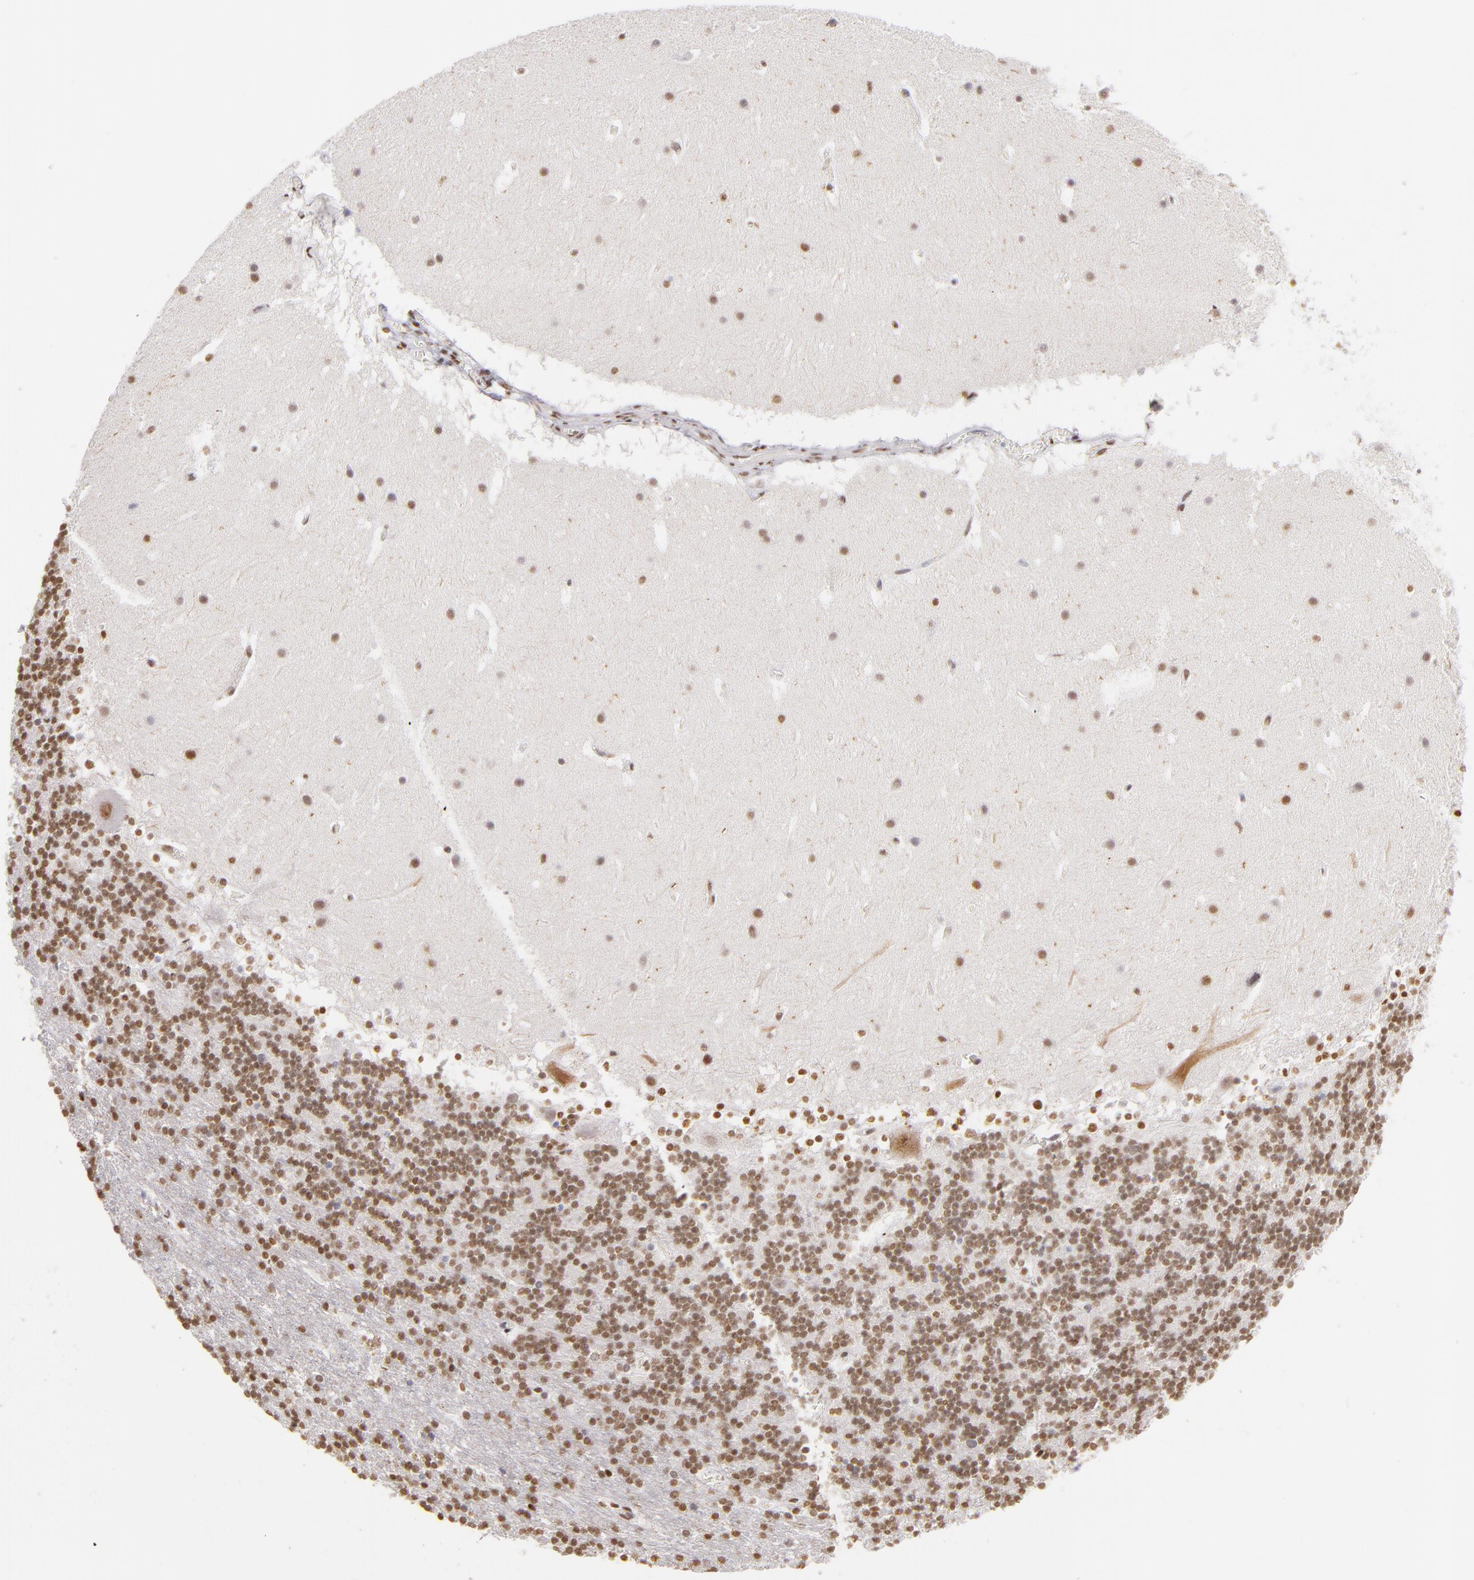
{"staining": {"intensity": "moderate", "quantity": ">75%", "location": "nuclear"}, "tissue": "cerebellum", "cell_type": "Cells in granular layer", "image_type": "normal", "snomed": [{"axis": "morphology", "description": "Normal tissue, NOS"}, {"axis": "topography", "description": "Cerebellum"}], "caption": "Immunohistochemistry staining of benign cerebellum, which displays medium levels of moderate nuclear expression in approximately >75% of cells in granular layer indicating moderate nuclear protein staining. The staining was performed using DAB (3,3'-diaminobenzidine) (brown) for protein detection and nuclei were counterstained in hematoxylin (blue).", "gene": "TFAP4", "patient": {"sex": "male", "age": 45}}